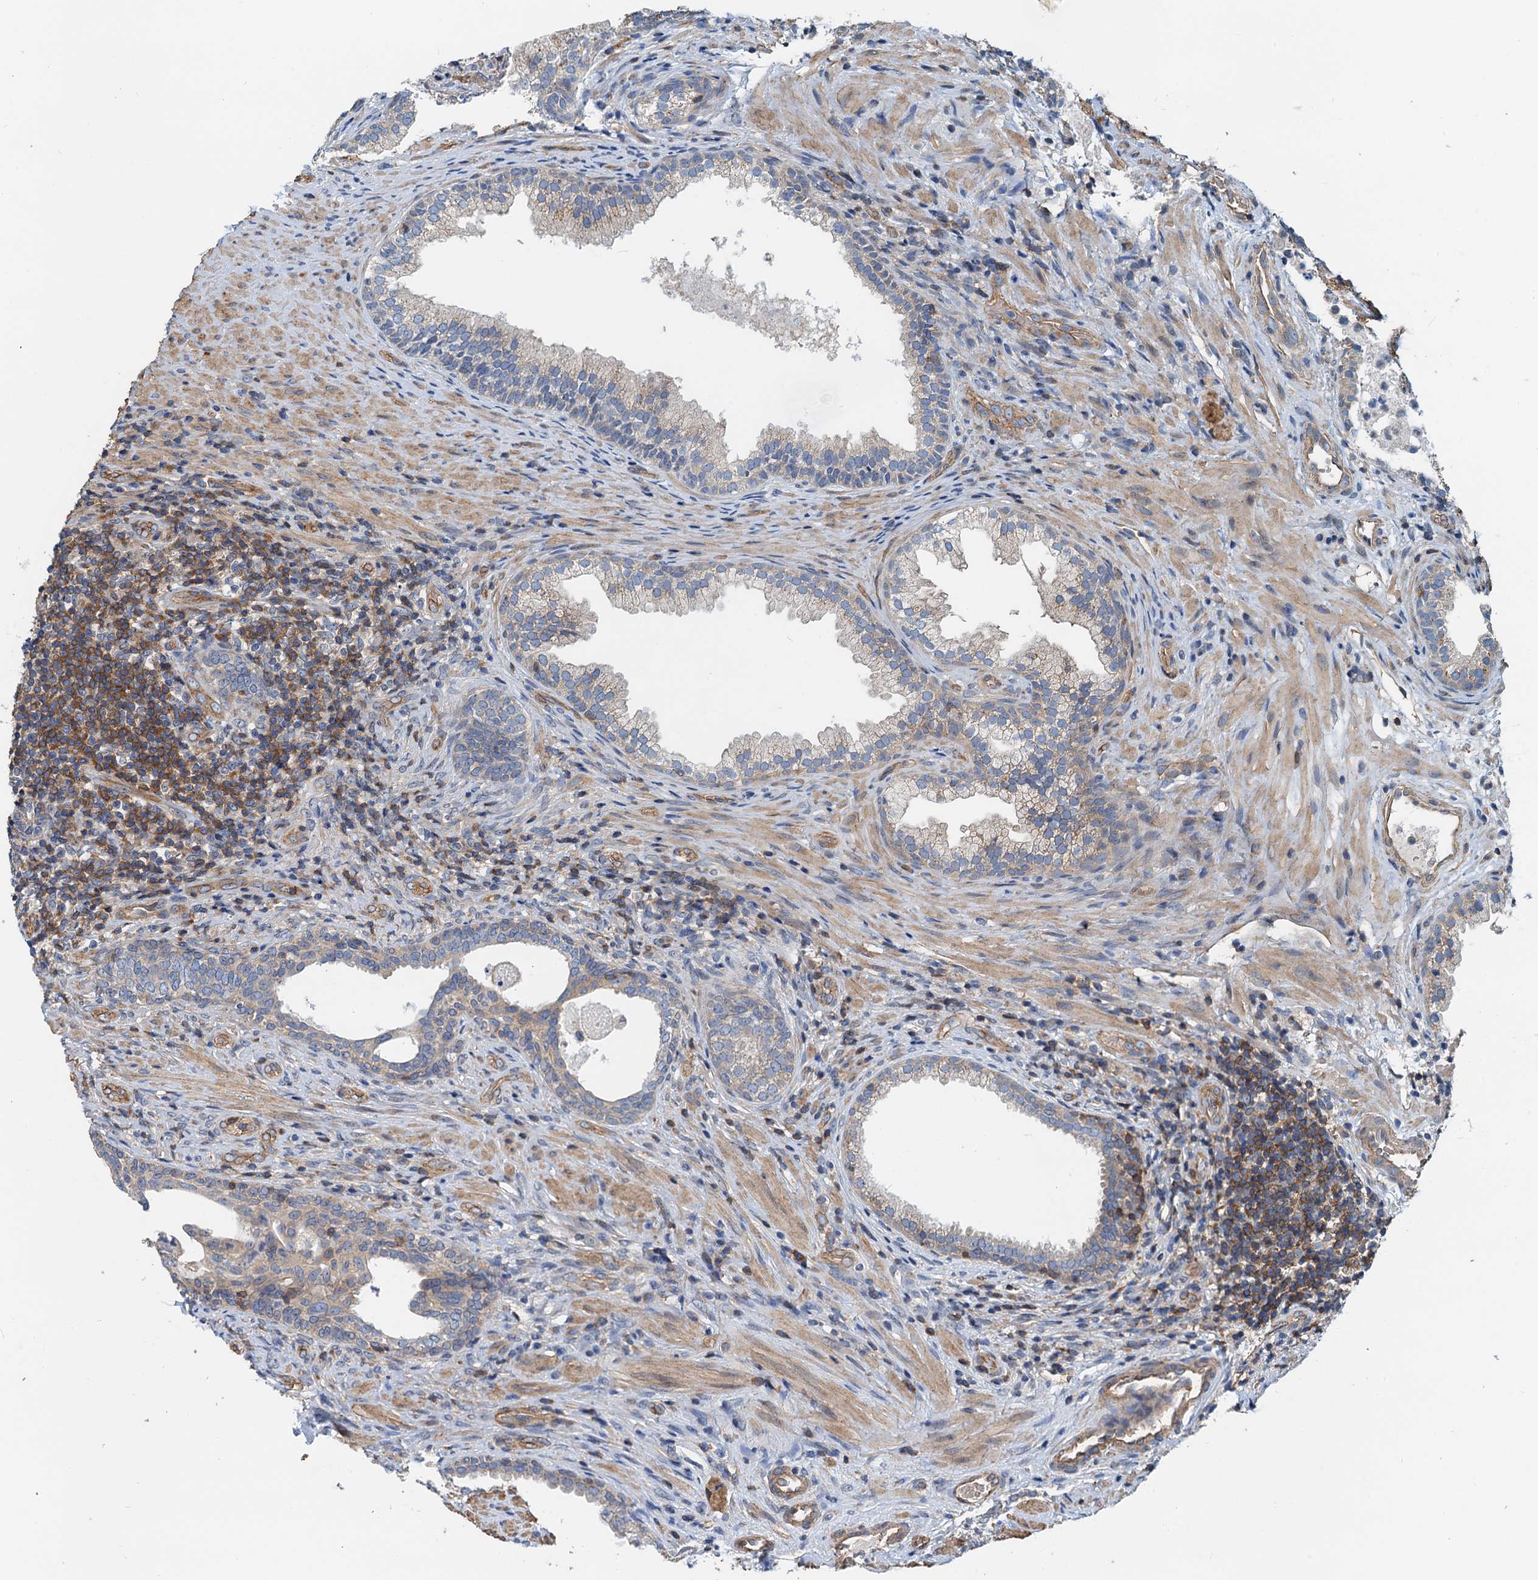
{"staining": {"intensity": "weak", "quantity": "25%-75%", "location": "cytoplasmic/membranous"}, "tissue": "prostate", "cell_type": "Glandular cells", "image_type": "normal", "snomed": [{"axis": "morphology", "description": "Normal tissue, NOS"}, {"axis": "topography", "description": "Prostate"}], "caption": "An immunohistochemistry photomicrograph of benign tissue is shown. Protein staining in brown shows weak cytoplasmic/membranous positivity in prostate within glandular cells.", "gene": "ROGDI", "patient": {"sex": "male", "age": 76}}